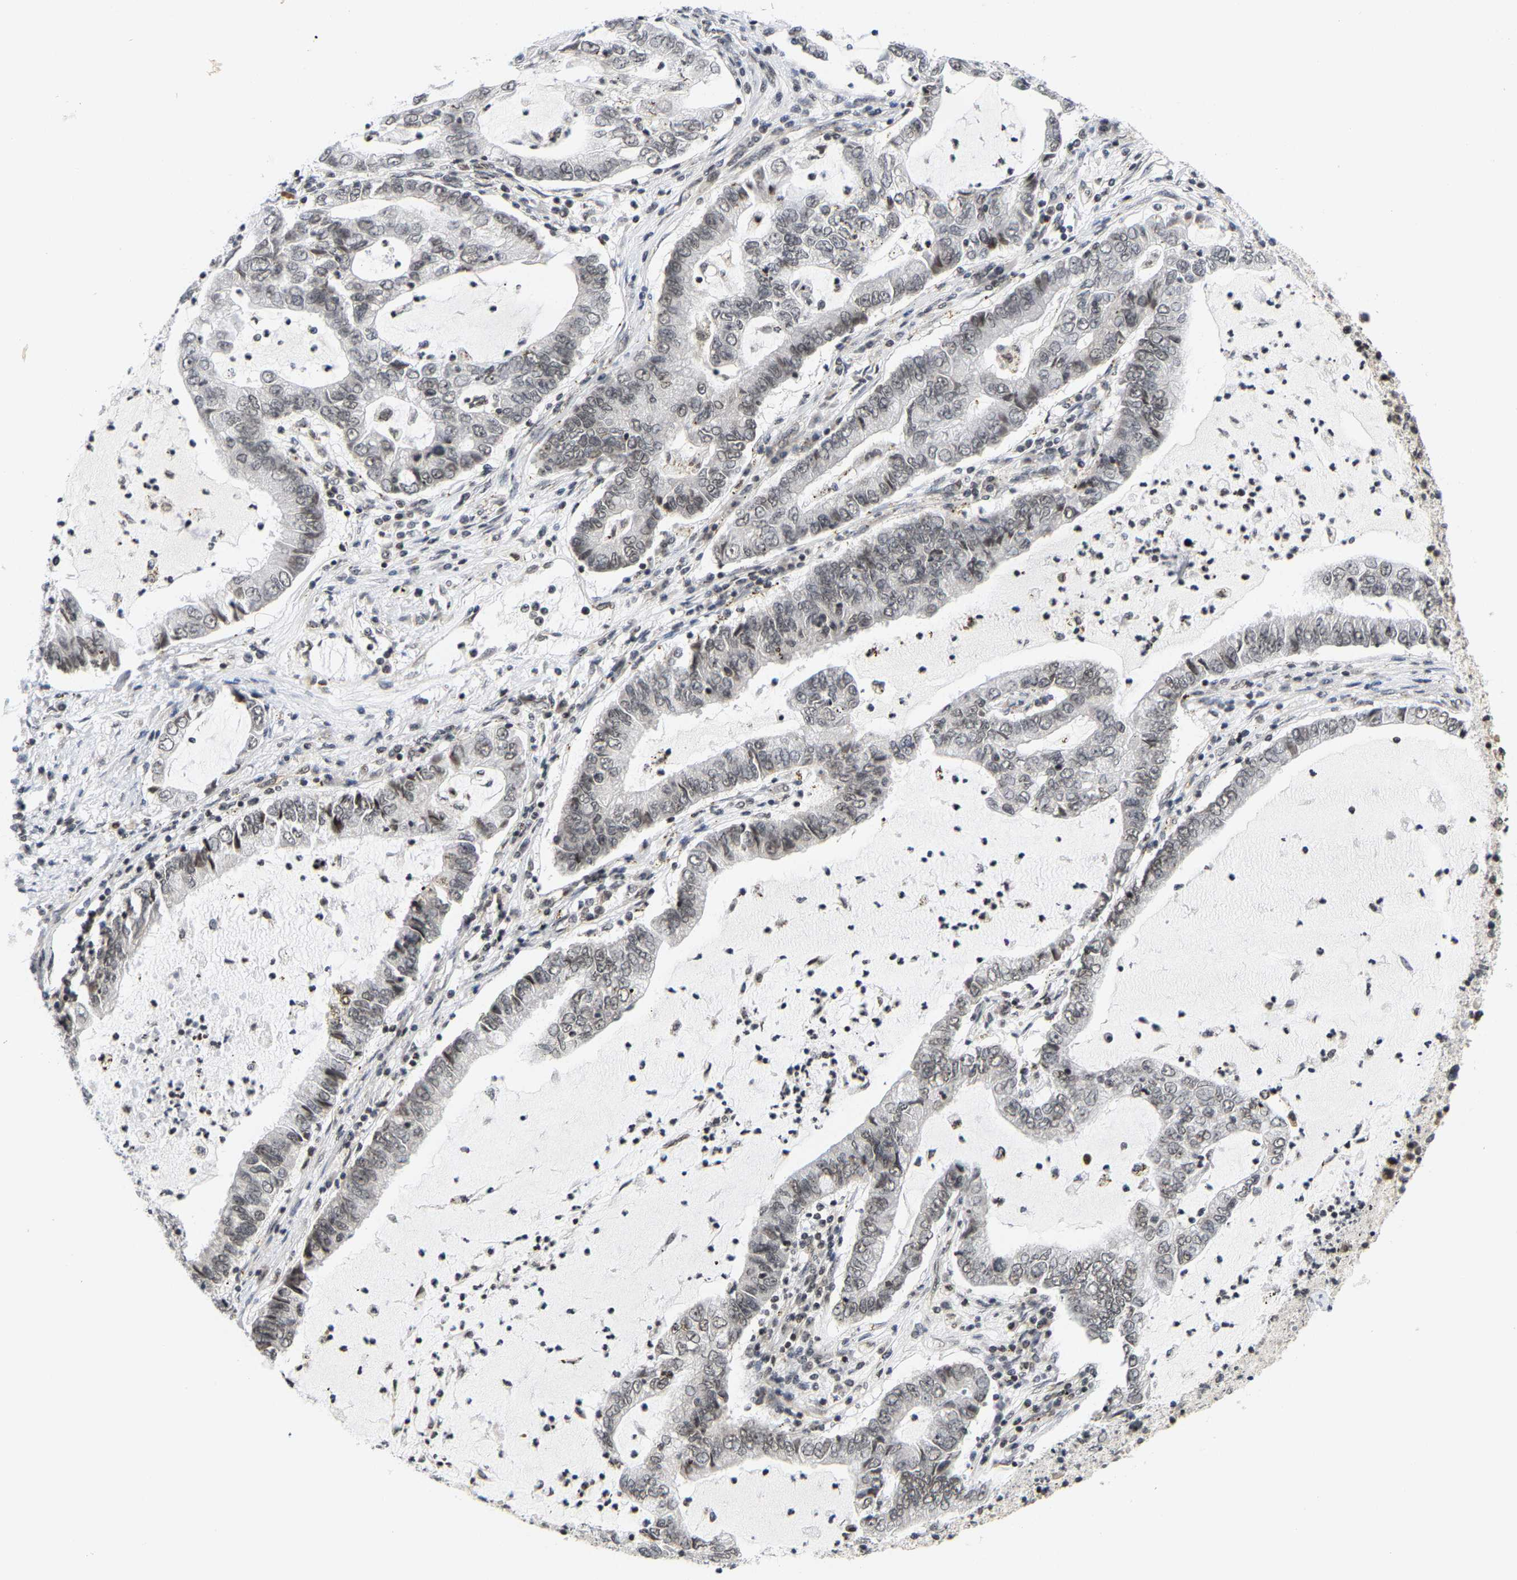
{"staining": {"intensity": "weak", "quantity": ">75%", "location": "nuclear"}, "tissue": "lung cancer", "cell_type": "Tumor cells", "image_type": "cancer", "snomed": [{"axis": "morphology", "description": "Adenocarcinoma, NOS"}, {"axis": "topography", "description": "Lung"}], "caption": "Immunohistochemical staining of human lung cancer reveals low levels of weak nuclear protein expression in about >75% of tumor cells.", "gene": "ANKRD6", "patient": {"sex": "female", "age": 51}}